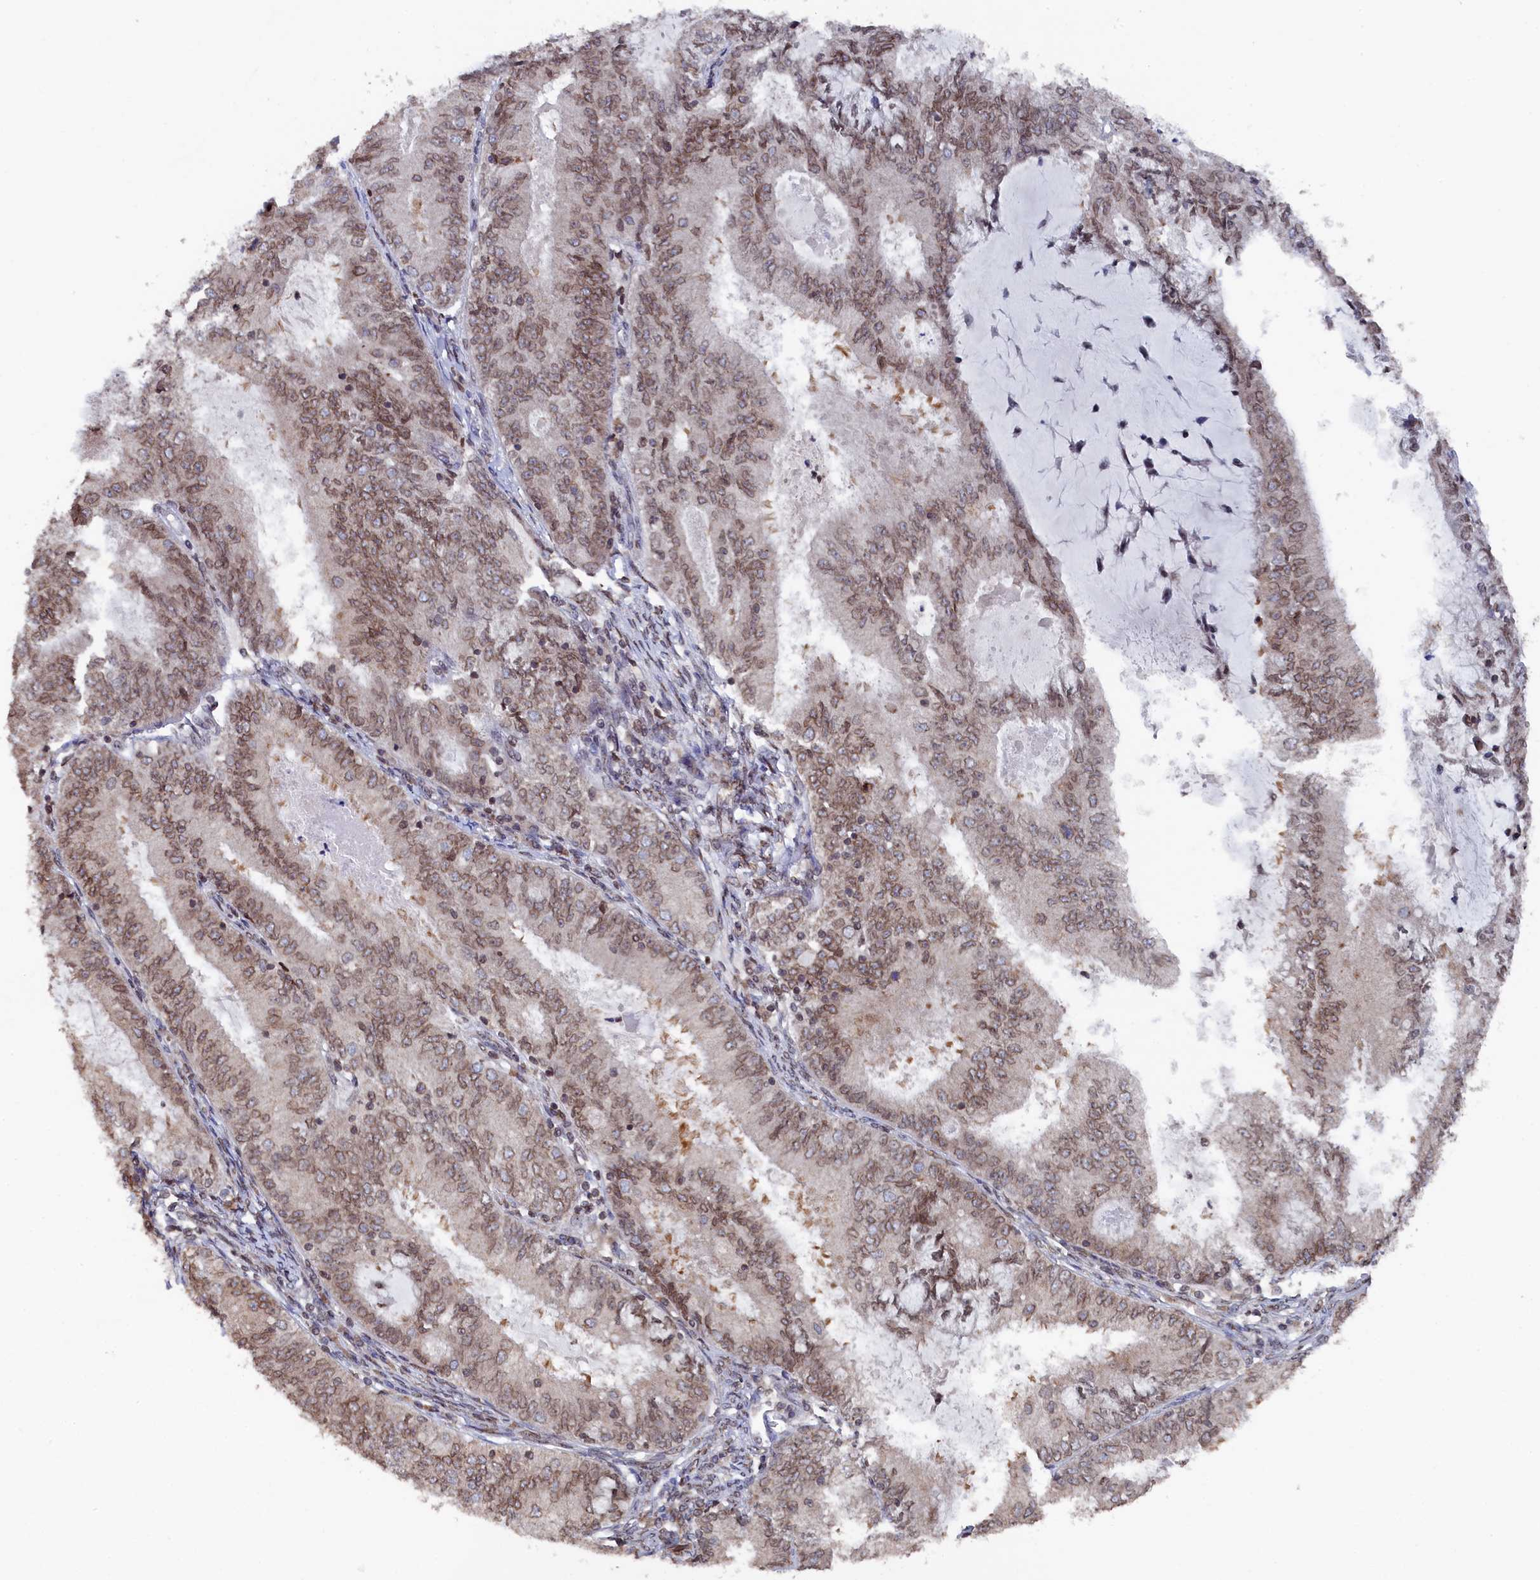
{"staining": {"intensity": "moderate", "quantity": ">75%", "location": "cytoplasmic/membranous,nuclear"}, "tissue": "endometrial cancer", "cell_type": "Tumor cells", "image_type": "cancer", "snomed": [{"axis": "morphology", "description": "Adenocarcinoma, NOS"}, {"axis": "topography", "description": "Endometrium"}], "caption": "A medium amount of moderate cytoplasmic/membranous and nuclear staining is present in approximately >75% of tumor cells in adenocarcinoma (endometrial) tissue.", "gene": "ANKEF1", "patient": {"sex": "female", "age": 57}}